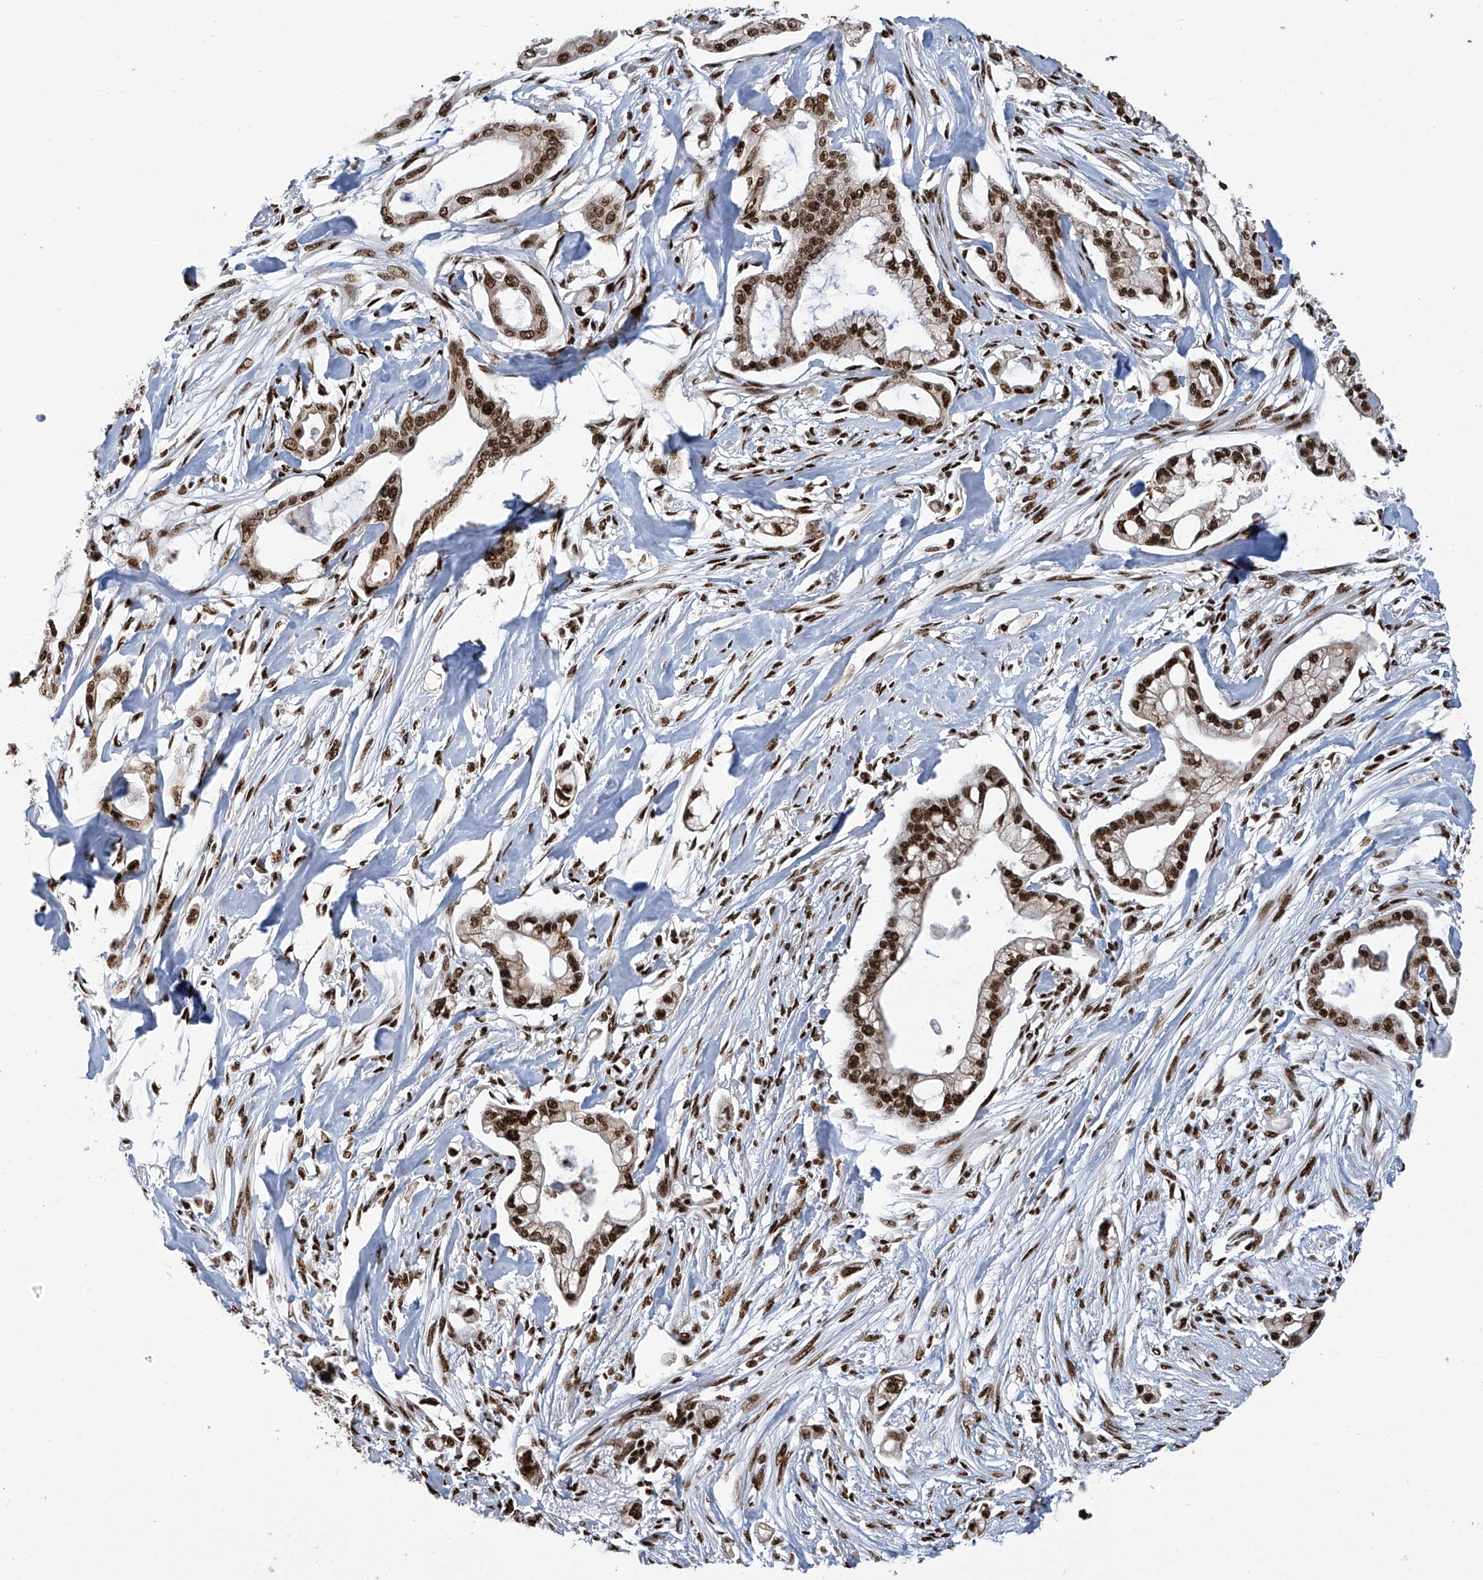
{"staining": {"intensity": "strong", "quantity": ">75%", "location": "nuclear"}, "tissue": "pancreatic cancer", "cell_type": "Tumor cells", "image_type": "cancer", "snomed": [{"axis": "morphology", "description": "Adenocarcinoma, NOS"}, {"axis": "topography", "description": "Pancreas"}], "caption": "Approximately >75% of tumor cells in human adenocarcinoma (pancreatic) display strong nuclear protein staining as visualized by brown immunohistochemical staining.", "gene": "APLF", "patient": {"sex": "male", "age": 68}}